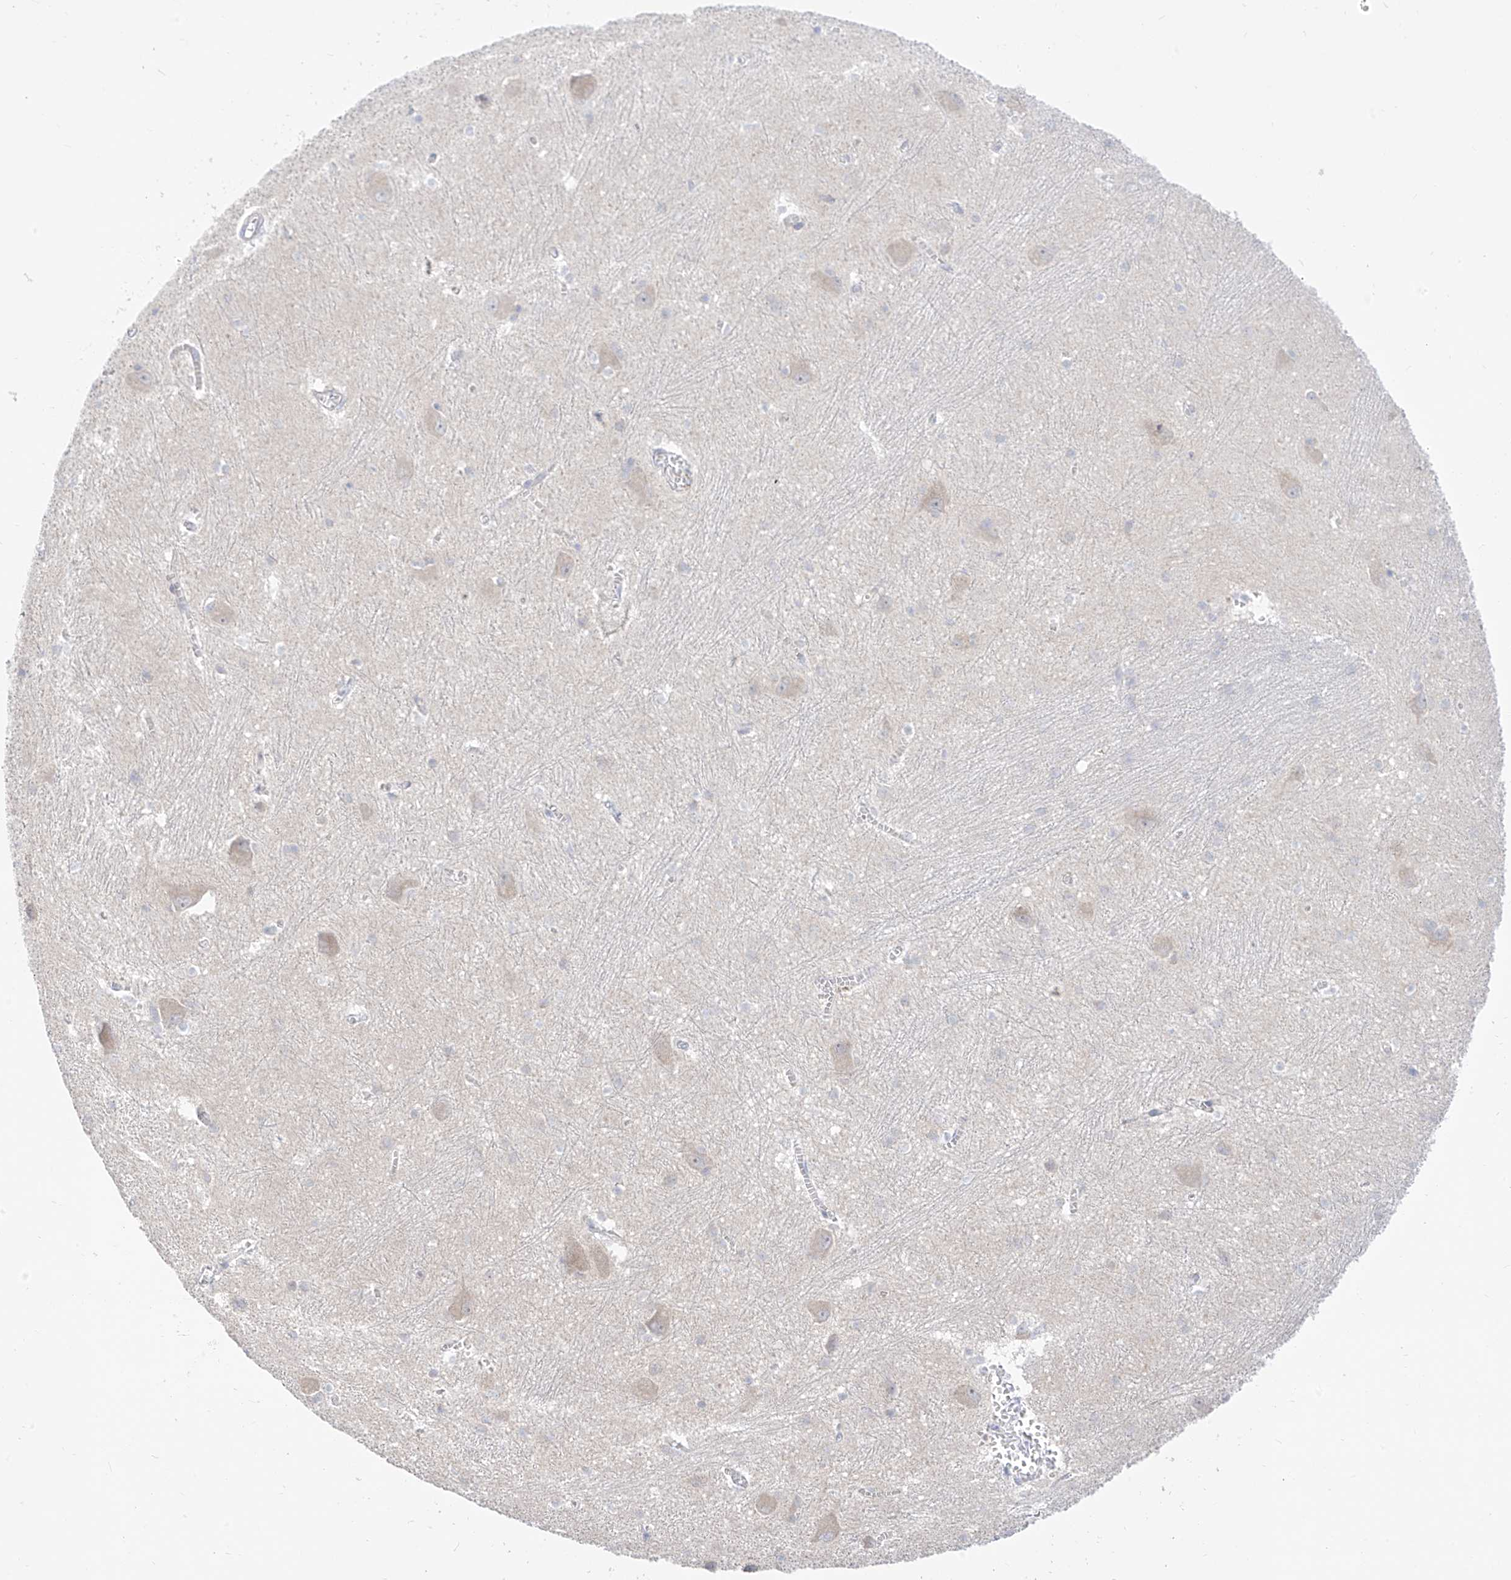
{"staining": {"intensity": "negative", "quantity": "none", "location": "none"}, "tissue": "caudate", "cell_type": "Glial cells", "image_type": "normal", "snomed": [{"axis": "morphology", "description": "Normal tissue, NOS"}, {"axis": "topography", "description": "Lateral ventricle wall"}], "caption": "Immunohistochemistry of unremarkable caudate demonstrates no staining in glial cells. The staining was performed using DAB (3,3'-diaminobenzidine) to visualize the protein expression in brown, while the nuclei were stained in blue with hematoxylin (Magnification: 20x).", "gene": "SYTL3", "patient": {"sex": "male", "age": 37}}